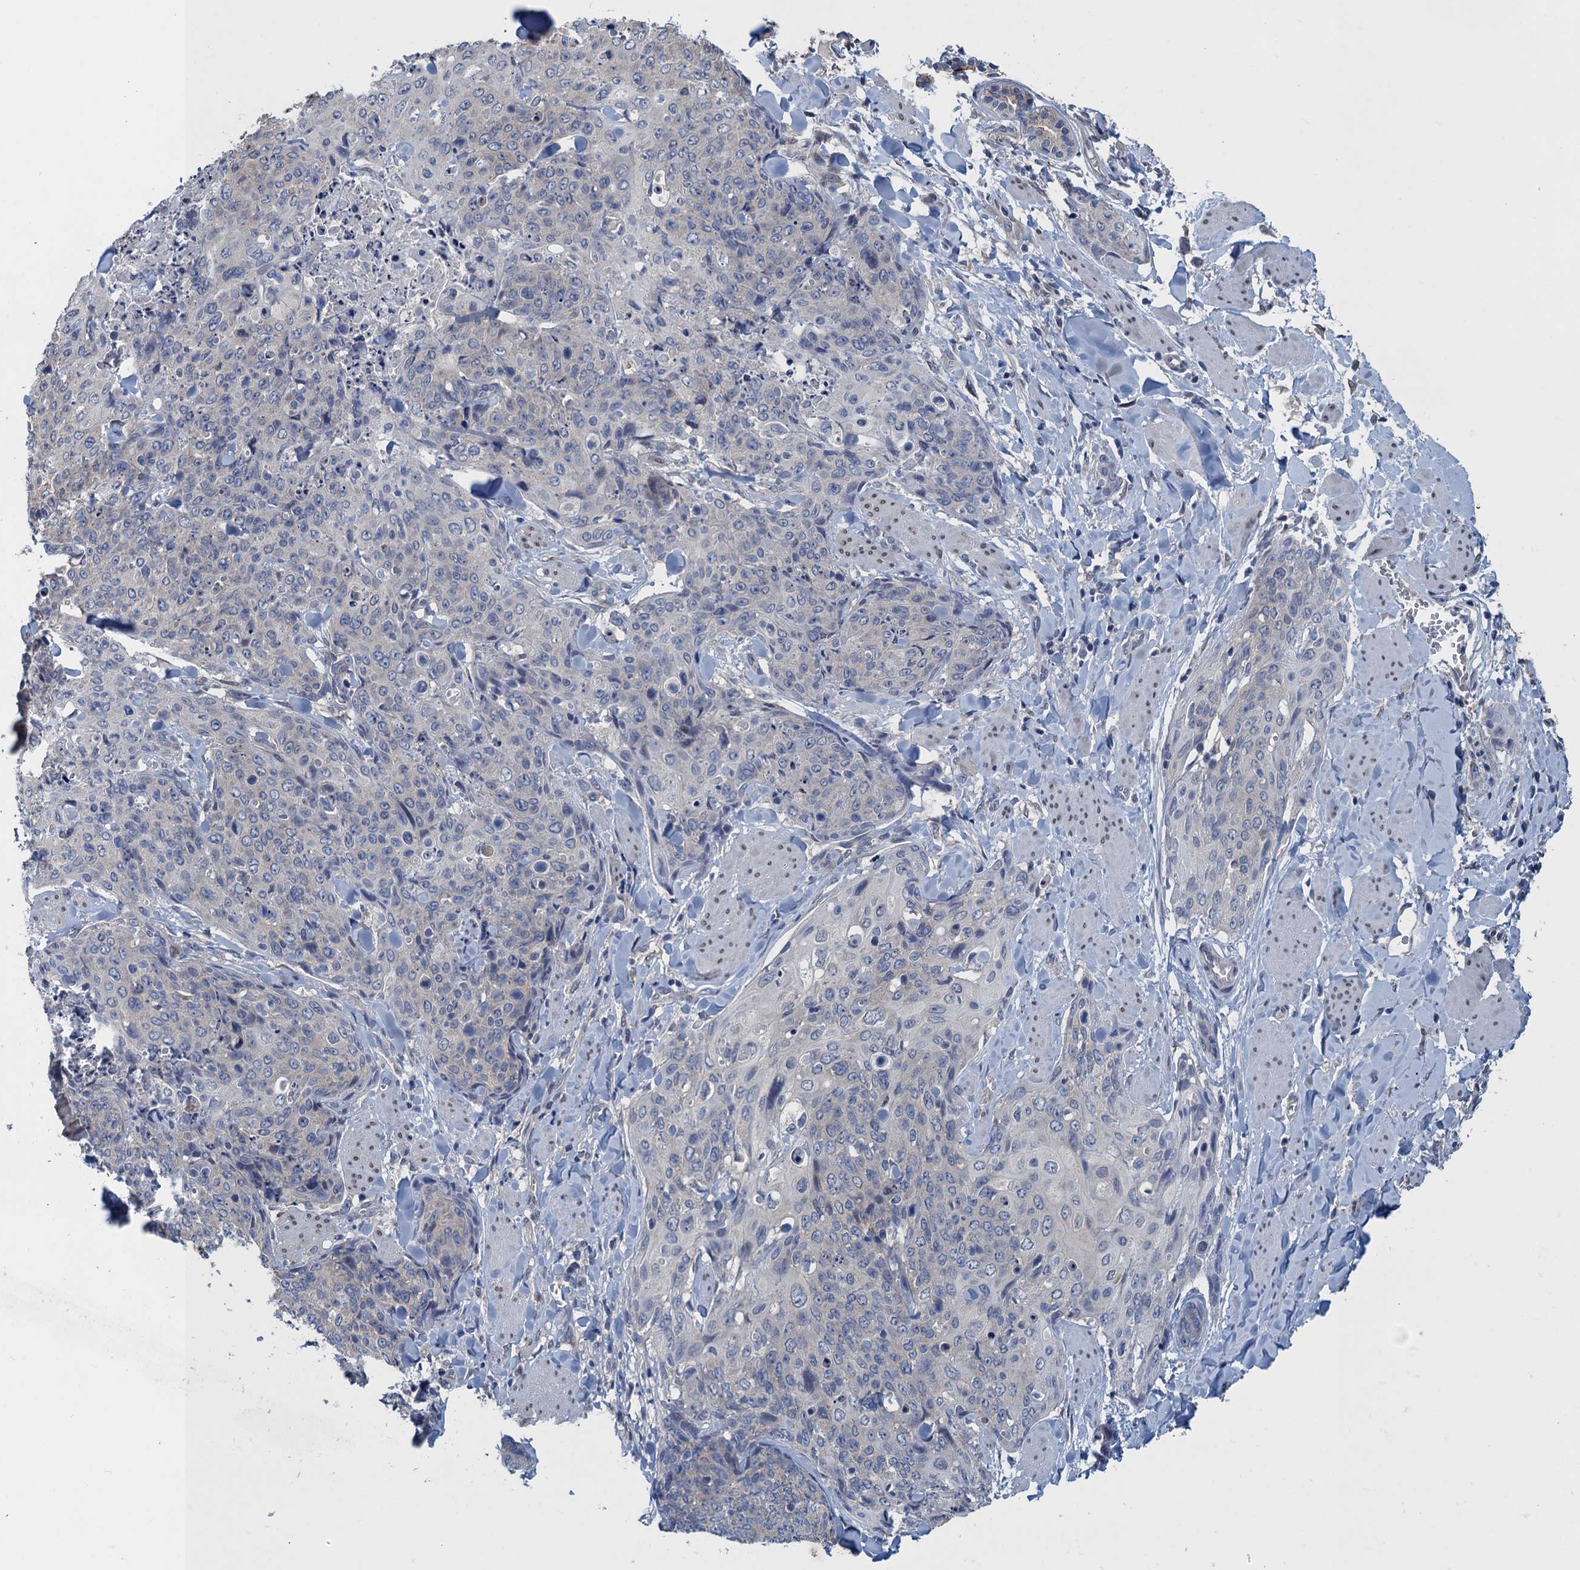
{"staining": {"intensity": "negative", "quantity": "none", "location": "none"}, "tissue": "skin cancer", "cell_type": "Tumor cells", "image_type": "cancer", "snomed": [{"axis": "morphology", "description": "Squamous cell carcinoma, NOS"}, {"axis": "topography", "description": "Skin"}, {"axis": "topography", "description": "Vulva"}], "caption": "IHC of skin cancer (squamous cell carcinoma) demonstrates no positivity in tumor cells. The staining was performed using DAB to visualize the protein expression in brown, while the nuclei were stained in blue with hematoxylin (Magnification: 20x).", "gene": "CTU2", "patient": {"sex": "female", "age": 85}}